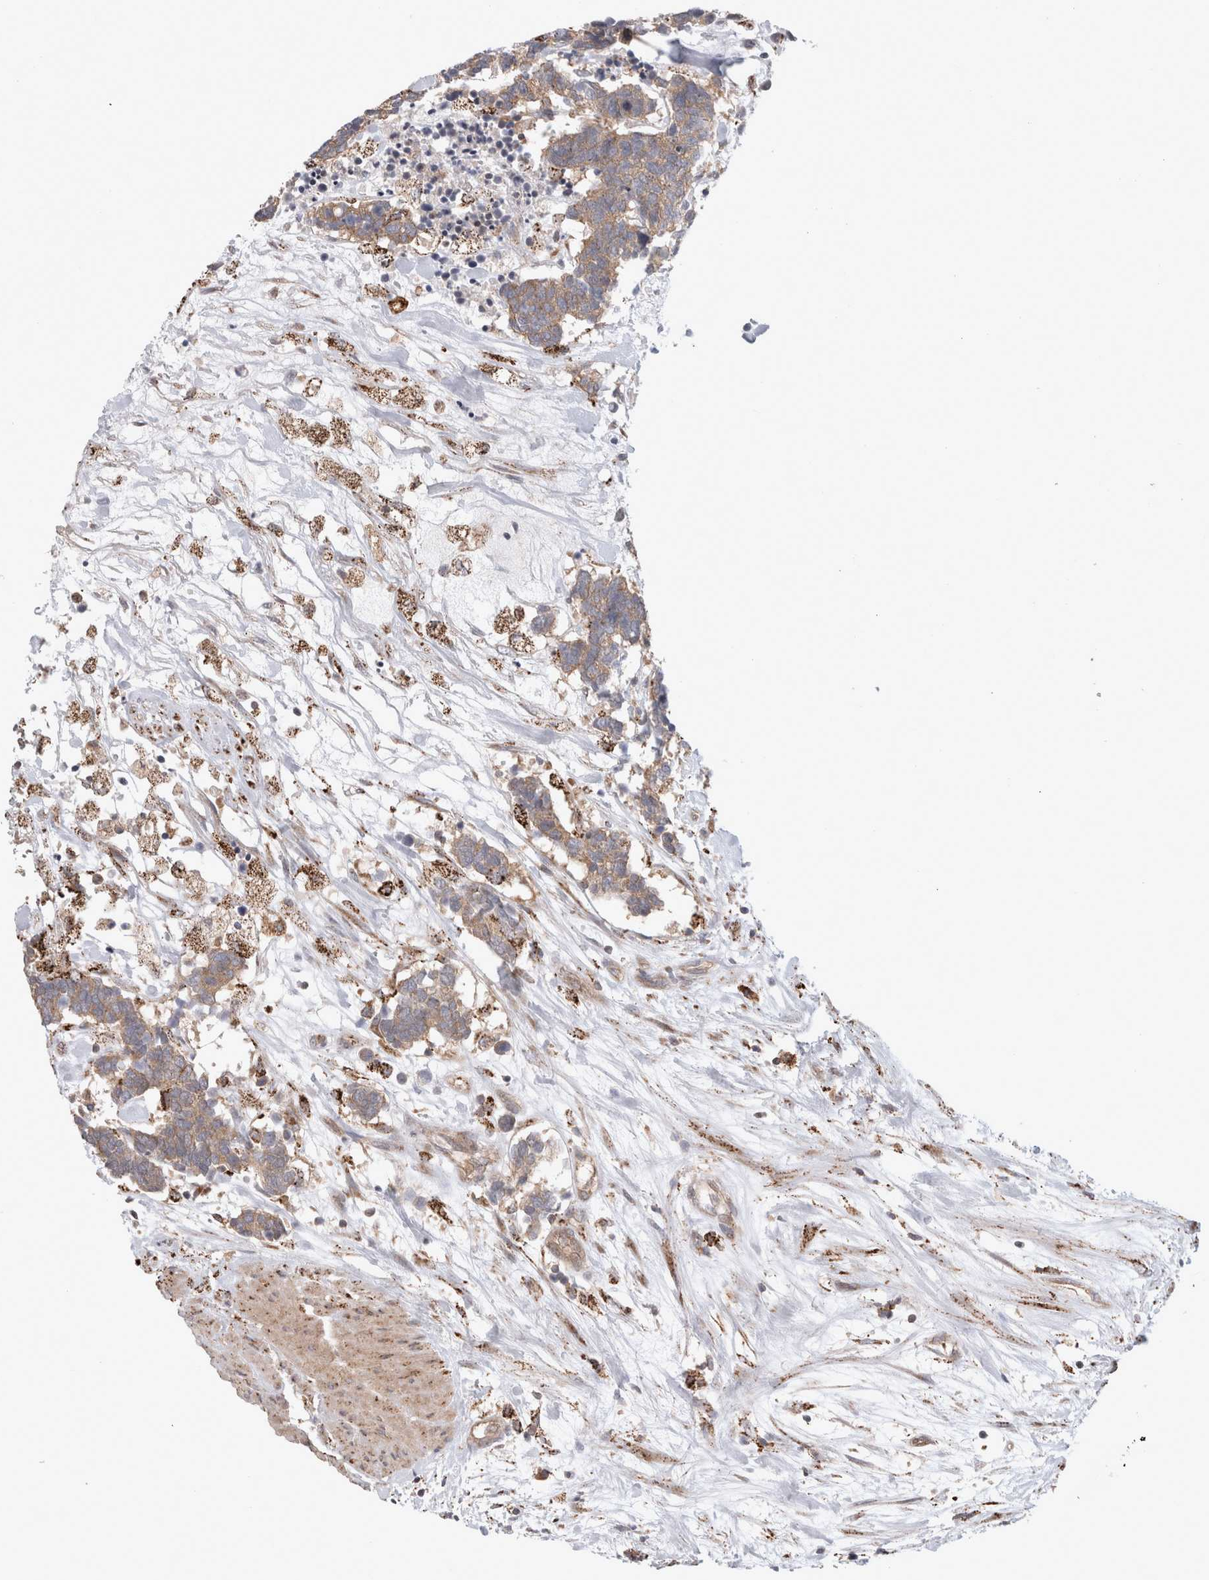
{"staining": {"intensity": "weak", "quantity": ">75%", "location": "cytoplasmic/membranous"}, "tissue": "carcinoid", "cell_type": "Tumor cells", "image_type": "cancer", "snomed": [{"axis": "morphology", "description": "Carcinoma, NOS"}, {"axis": "morphology", "description": "Carcinoid, malignant, NOS"}, {"axis": "topography", "description": "Urinary bladder"}], "caption": "Carcinoid was stained to show a protein in brown. There is low levels of weak cytoplasmic/membranous expression in about >75% of tumor cells. The staining was performed using DAB, with brown indicating positive protein expression. Nuclei are stained blue with hematoxylin.", "gene": "HROB", "patient": {"sex": "male", "age": 57}}